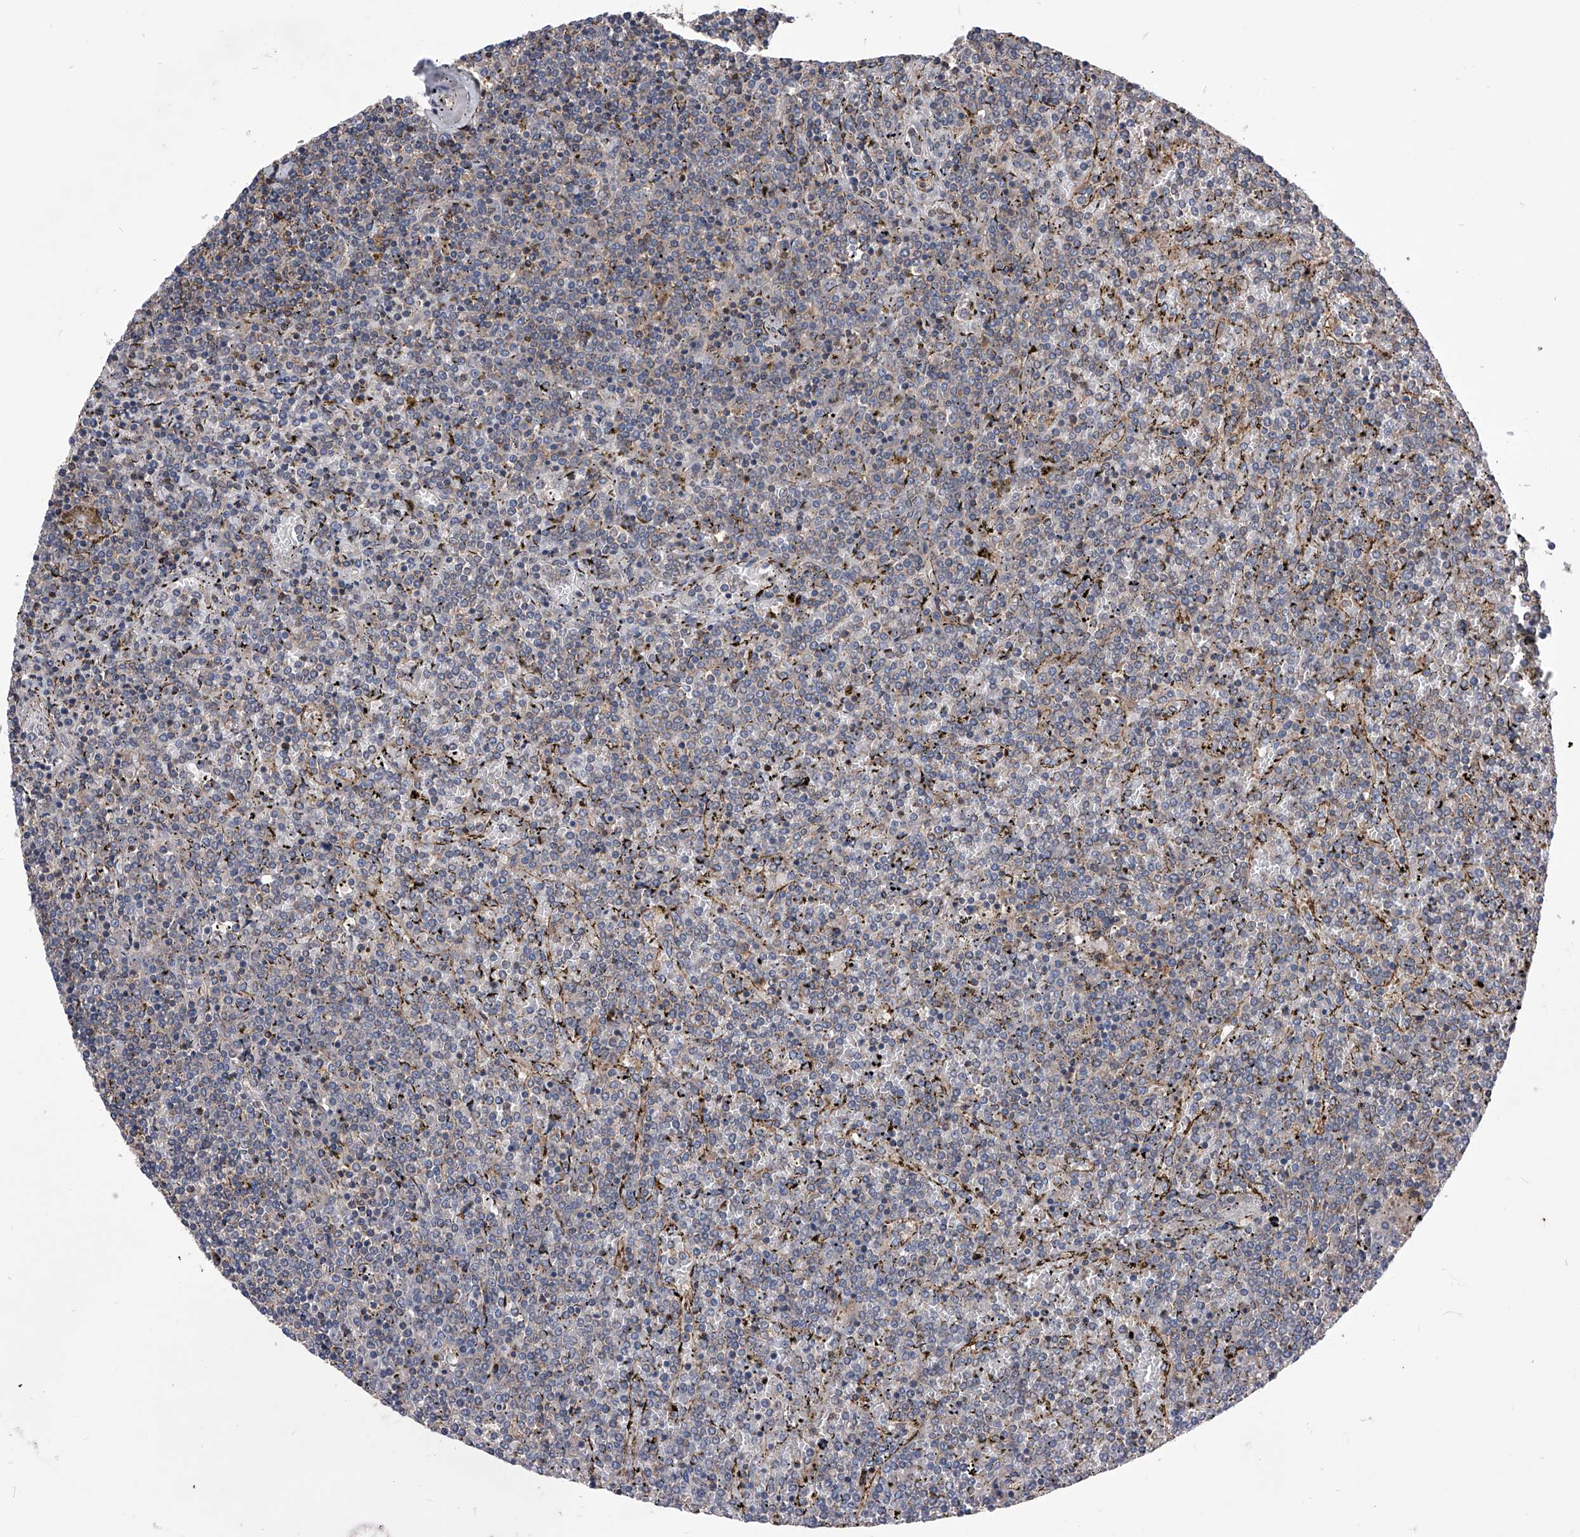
{"staining": {"intensity": "negative", "quantity": "none", "location": "none"}, "tissue": "lymphoma", "cell_type": "Tumor cells", "image_type": "cancer", "snomed": [{"axis": "morphology", "description": "Malignant lymphoma, non-Hodgkin's type, Low grade"}, {"axis": "topography", "description": "Spleen"}], "caption": "Immunohistochemical staining of human lymphoma shows no significant expression in tumor cells.", "gene": "CUL7", "patient": {"sex": "female", "age": 19}}